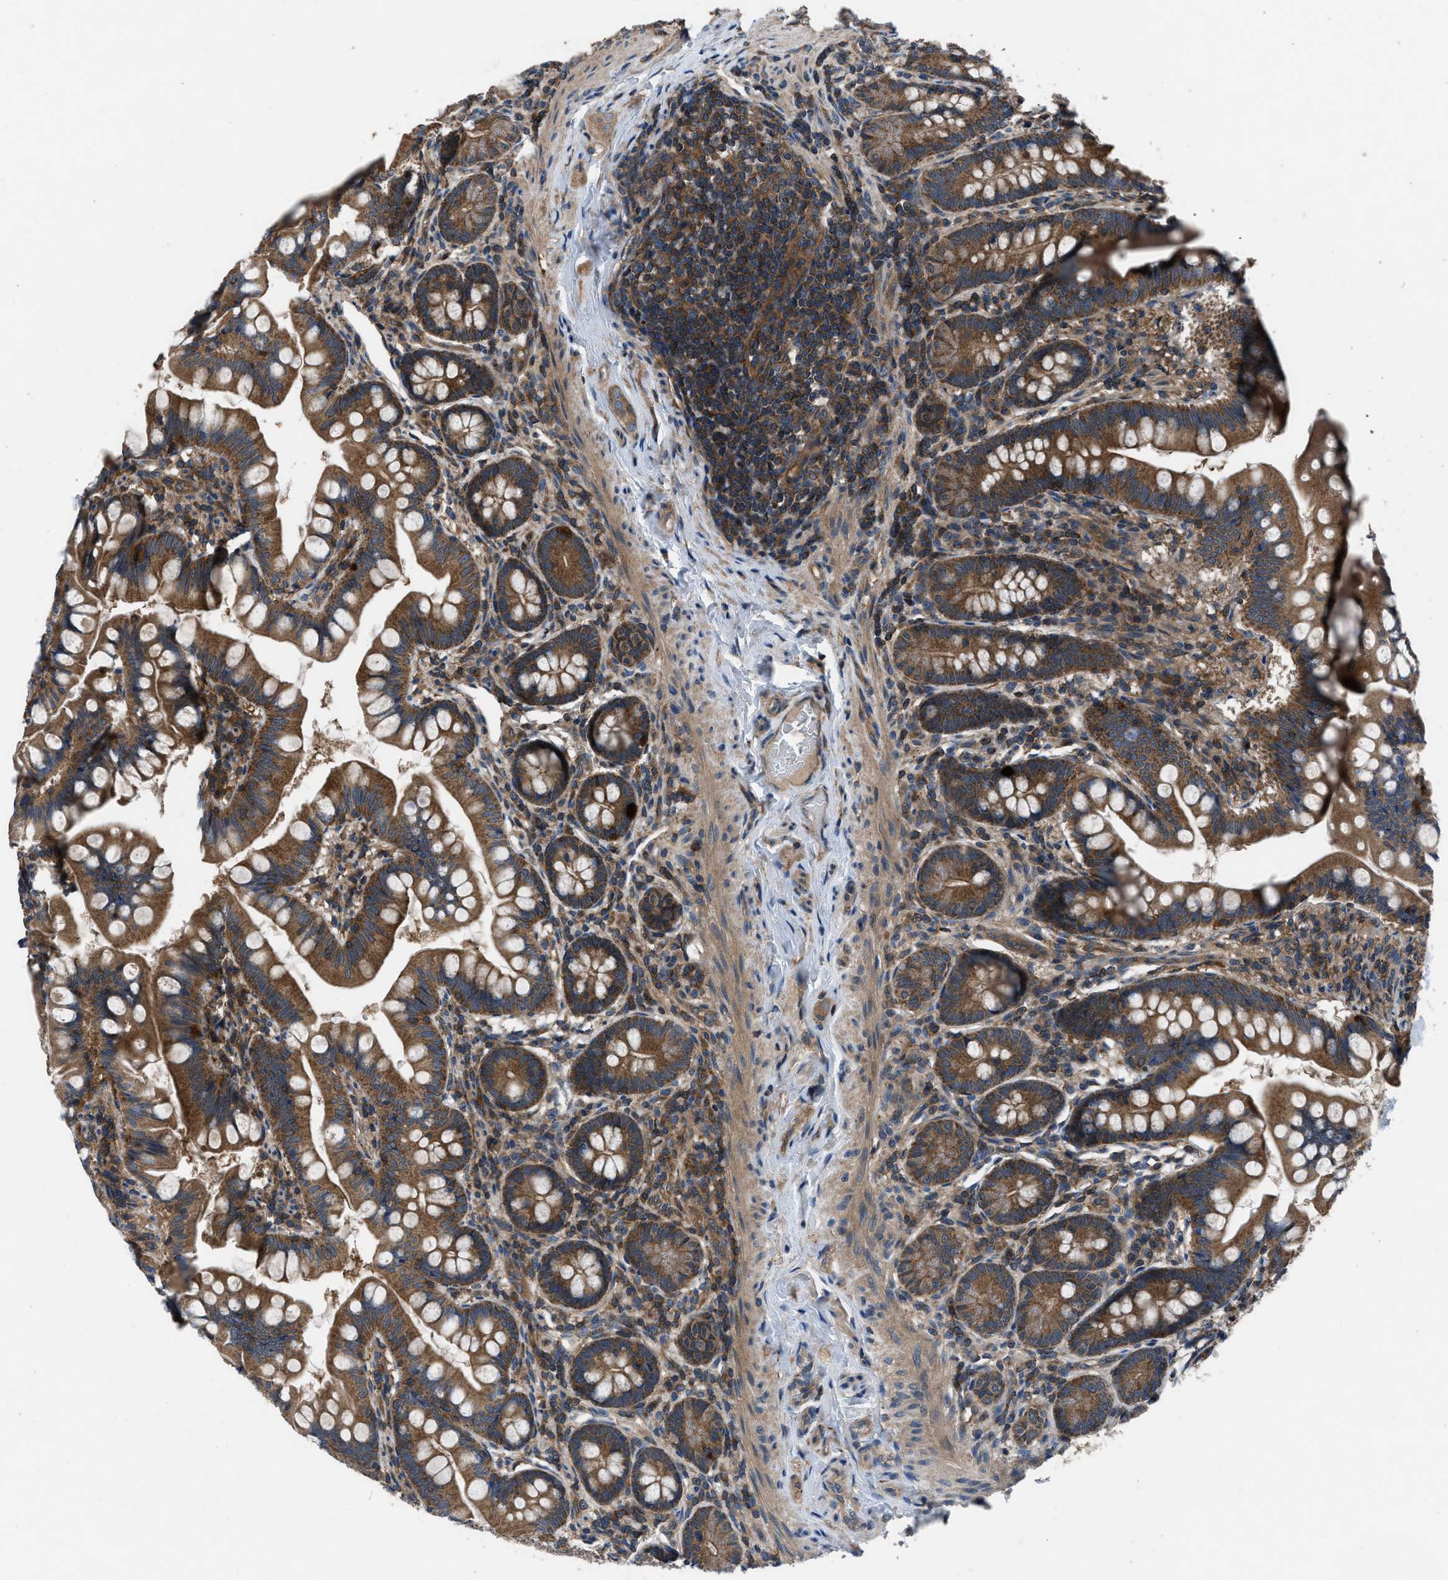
{"staining": {"intensity": "moderate", "quantity": ">75%", "location": "cytoplasmic/membranous"}, "tissue": "small intestine", "cell_type": "Glandular cells", "image_type": "normal", "snomed": [{"axis": "morphology", "description": "Normal tissue, NOS"}, {"axis": "topography", "description": "Small intestine"}], "caption": "DAB immunohistochemical staining of unremarkable small intestine reveals moderate cytoplasmic/membranous protein expression in about >75% of glandular cells.", "gene": "USP25", "patient": {"sex": "male", "age": 7}}